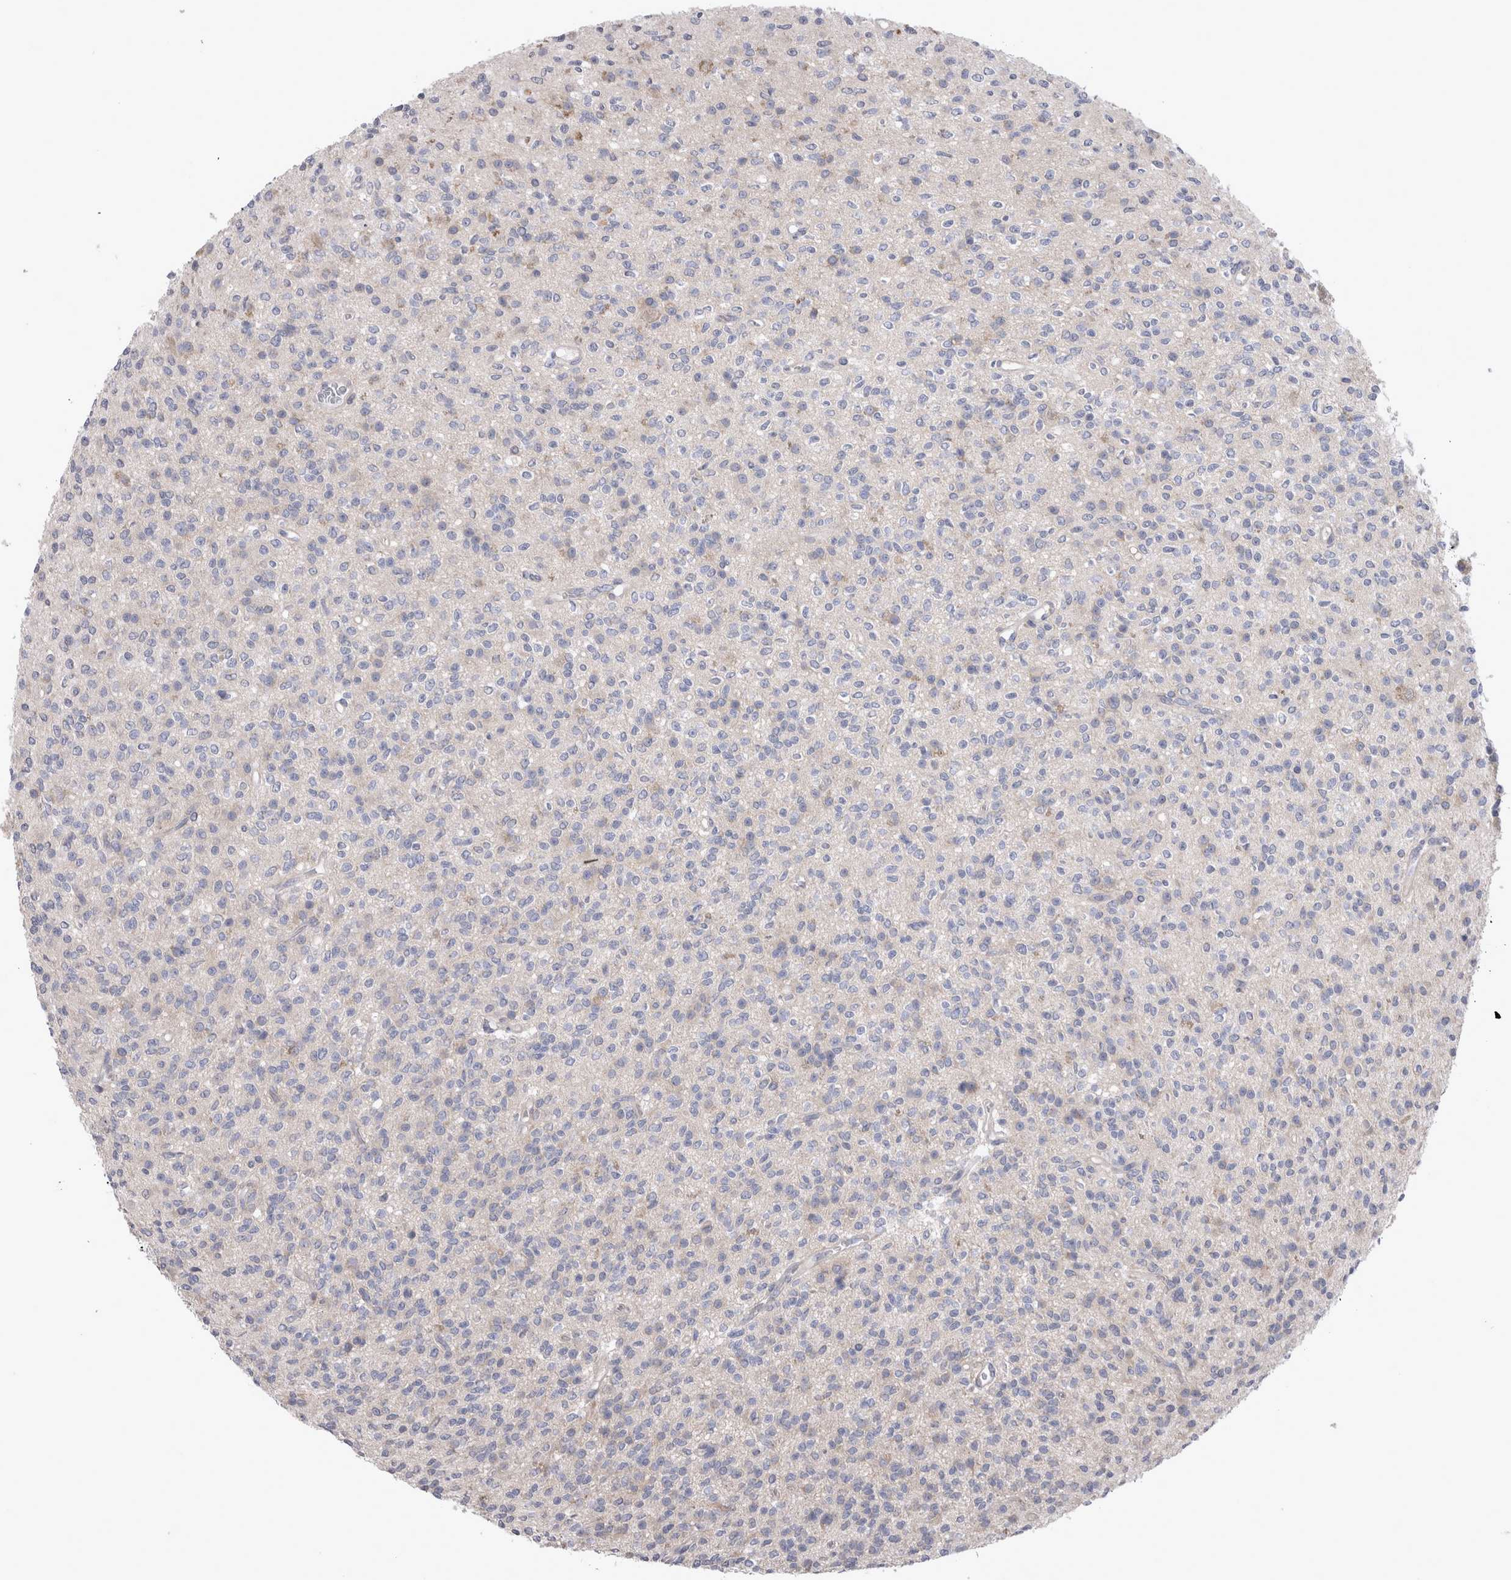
{"staining": {"intensity": "negative", "quantity": "none", "location": "none"}, "tissue": "glioma", "cell_type": "Tumor cells", "image_type": "cancer", "snomed": [{"axis": "morphology", "description": "Glioma, malignant, High grade"}, {"axis": "topography", "description": "Brain"}], "caption": "DAB immunohistochemical staining of glioma displays no significant expression in tumor cells.", "gene": "LRRC40", "patient": {"sex": "male", "age": 34}}